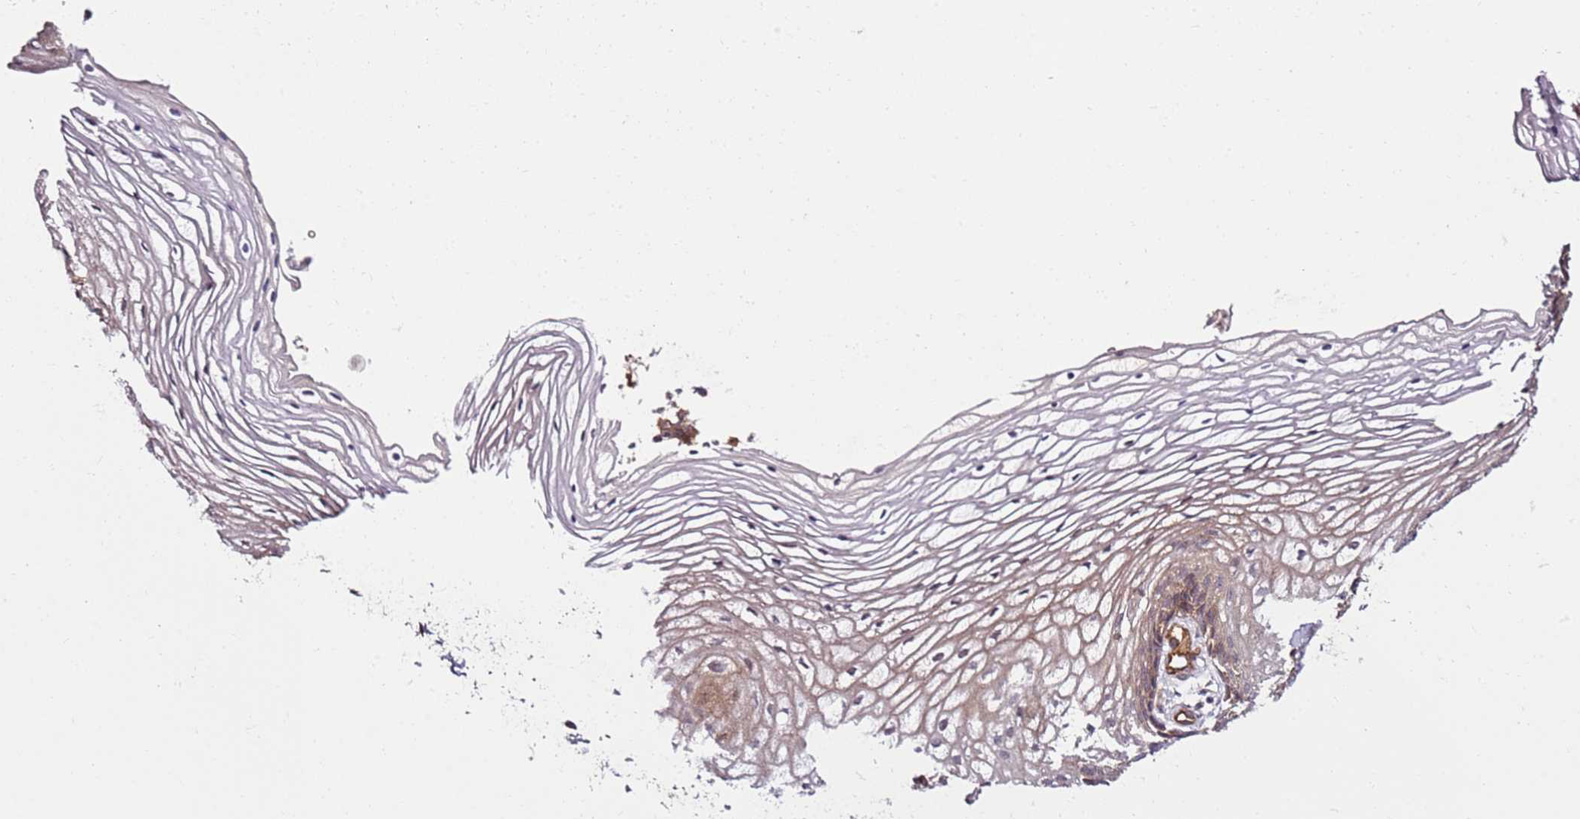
{"staining": {"intensity": "weak", "quantity": "25%-75%", "location": "cytoplasmic/membranous"}, "tissue": "vagina", "cell_type": "Squamous epithelial cells", "image_type": "normal", "snomed": [{"axis": "morphology", "description": "Normal tissue, NOS"}, {"axis": "topography", "description": "Vagina"}], "caption": "A low amount of weak cytoplasmic/membranous expression is identified in approximately 25%-75% of squamous epithelial cells in unremarkable vagina. Immunohistochemistry (ihc) stains the protein in brown and the nuclei are stained blue.", "gene": "CCNYL1", "patient": {"sex": "female", "age": 60}}